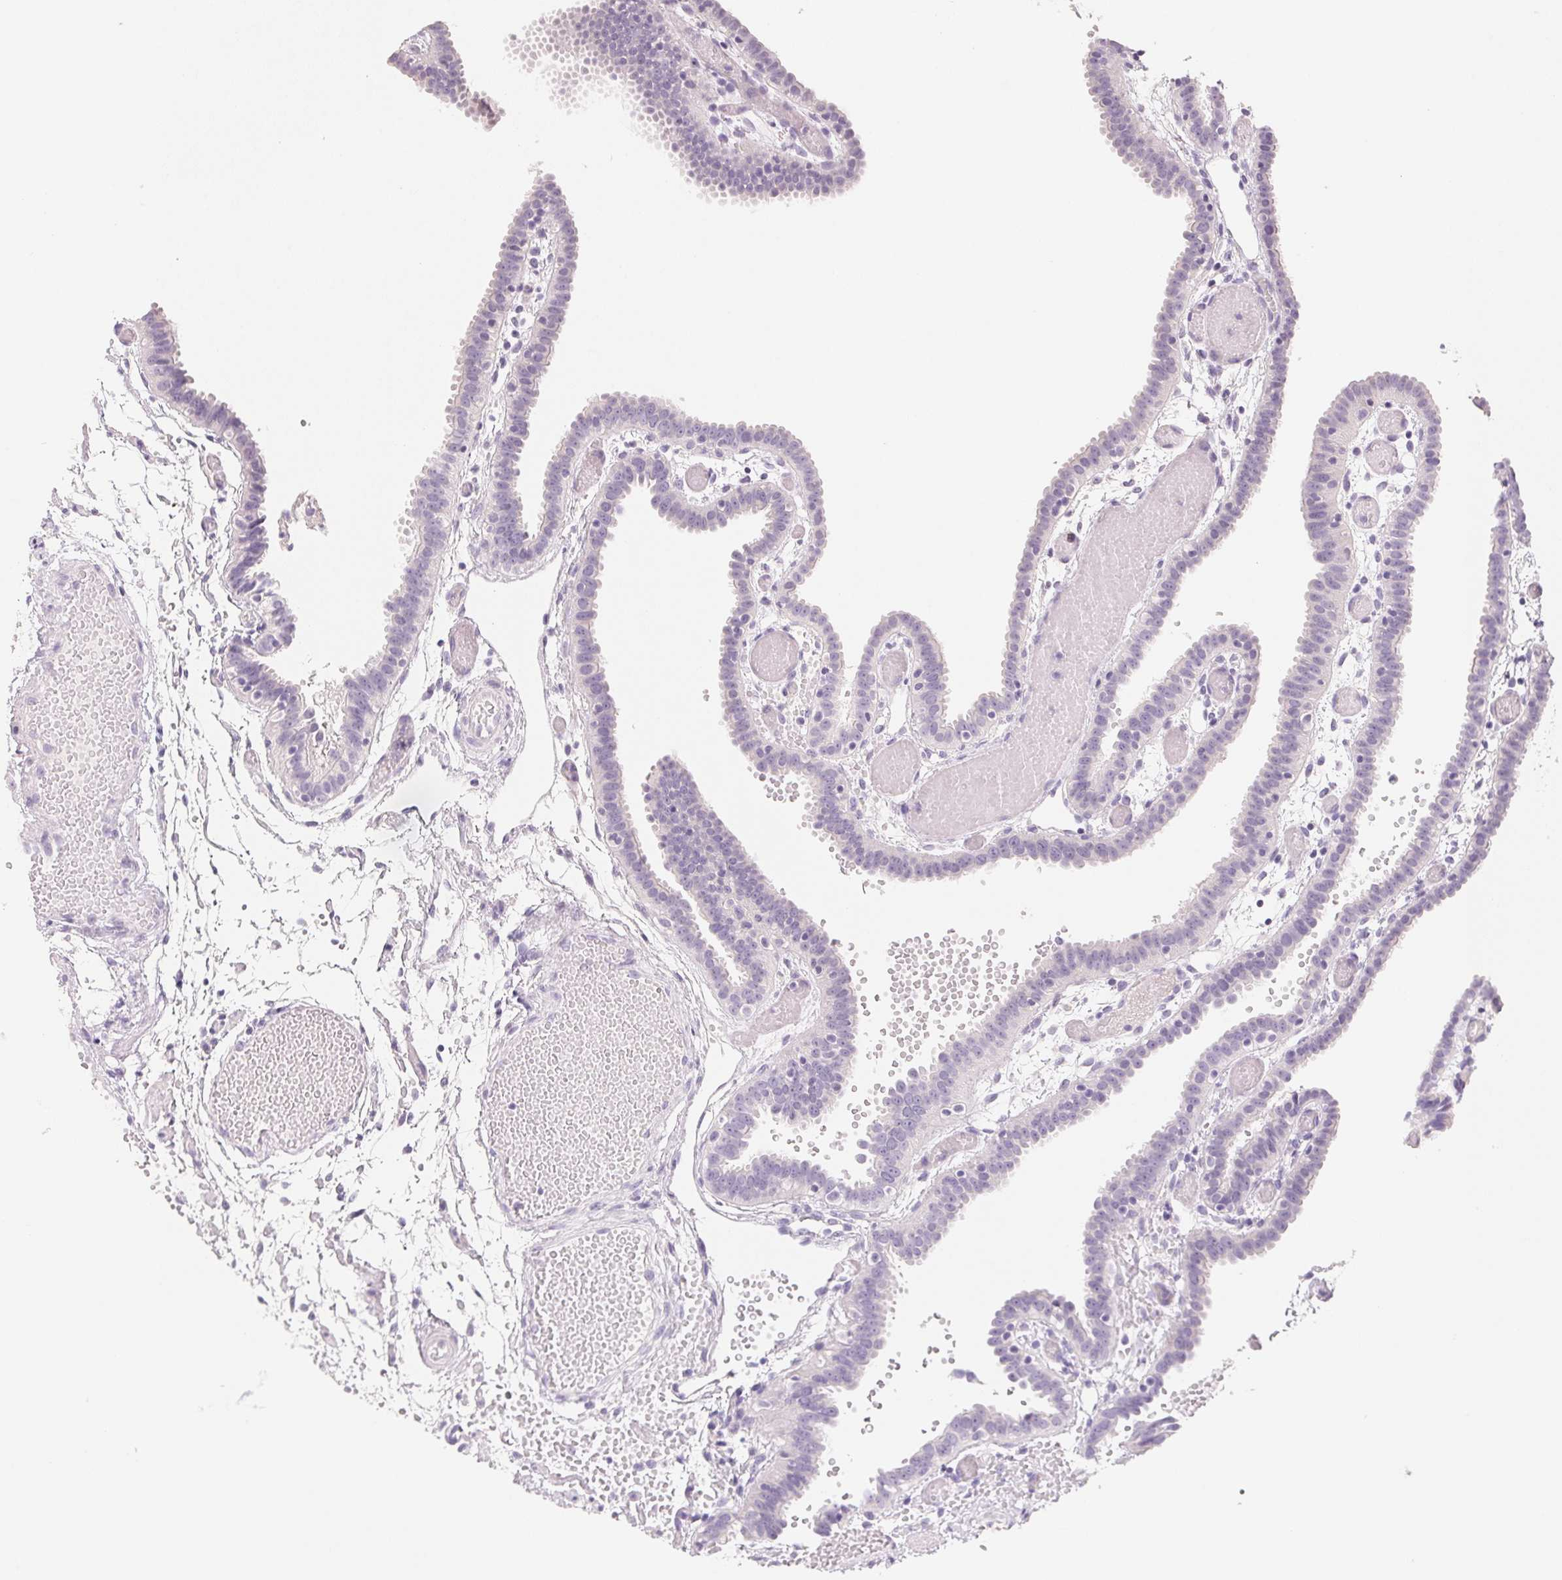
{"staining": {"intensity": "negative", "quantity": "none", "location": "none"}, "tissue": "fallopian tube", "cell_type": "Glandular cells", "image_type": "normal", "snomed": [{"axis": "morphology", "description": "Normal tissue, NOS"}, {"axis": "topography", "description": "Fallopian tube"}], "caption": "A high-resolution histopathology image shows IHC staining of benign fallopian tube, which demonstrates no significant positivity in glandular cells.", "gene": "ACP3", "patient": {"sex": "female", "age": 37}}